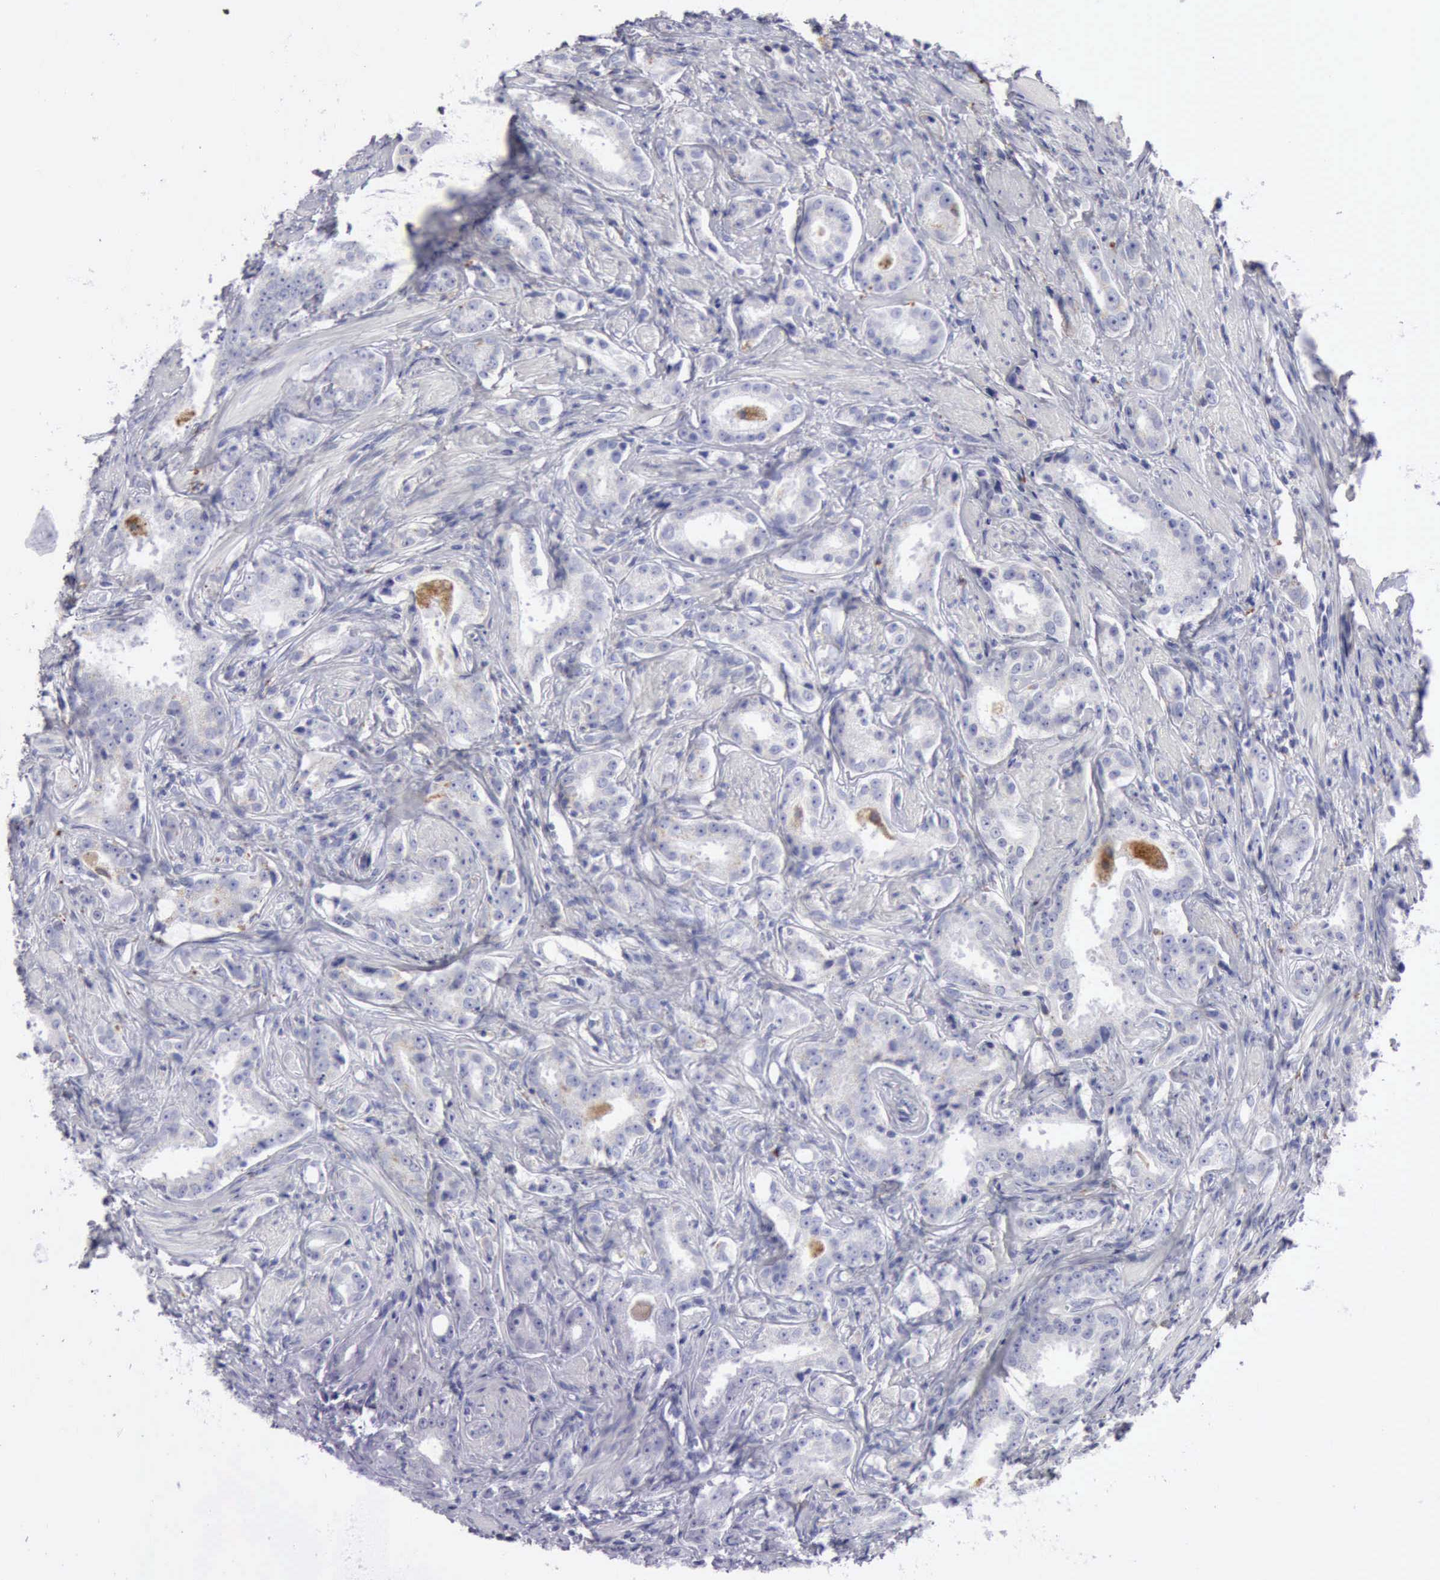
{"staining": {"intensity": "negative", "quantity": "none", "location": "none"}, "tissue": "prostate cancer", "cell_type": "Tumor cells", "image_type": "cancer", "snomed": [{"axis": "morphology", "description": "Adenocarcinoma, Medium grade"}, {"axis": "topography", "description": "Prostate"}], "caption": "Prostate cancer was stained to show a protein in brown. There is no significant positivity in tumor cells.", "gene": "CTSS", "patient": {"sex": "male", "age": 53}}